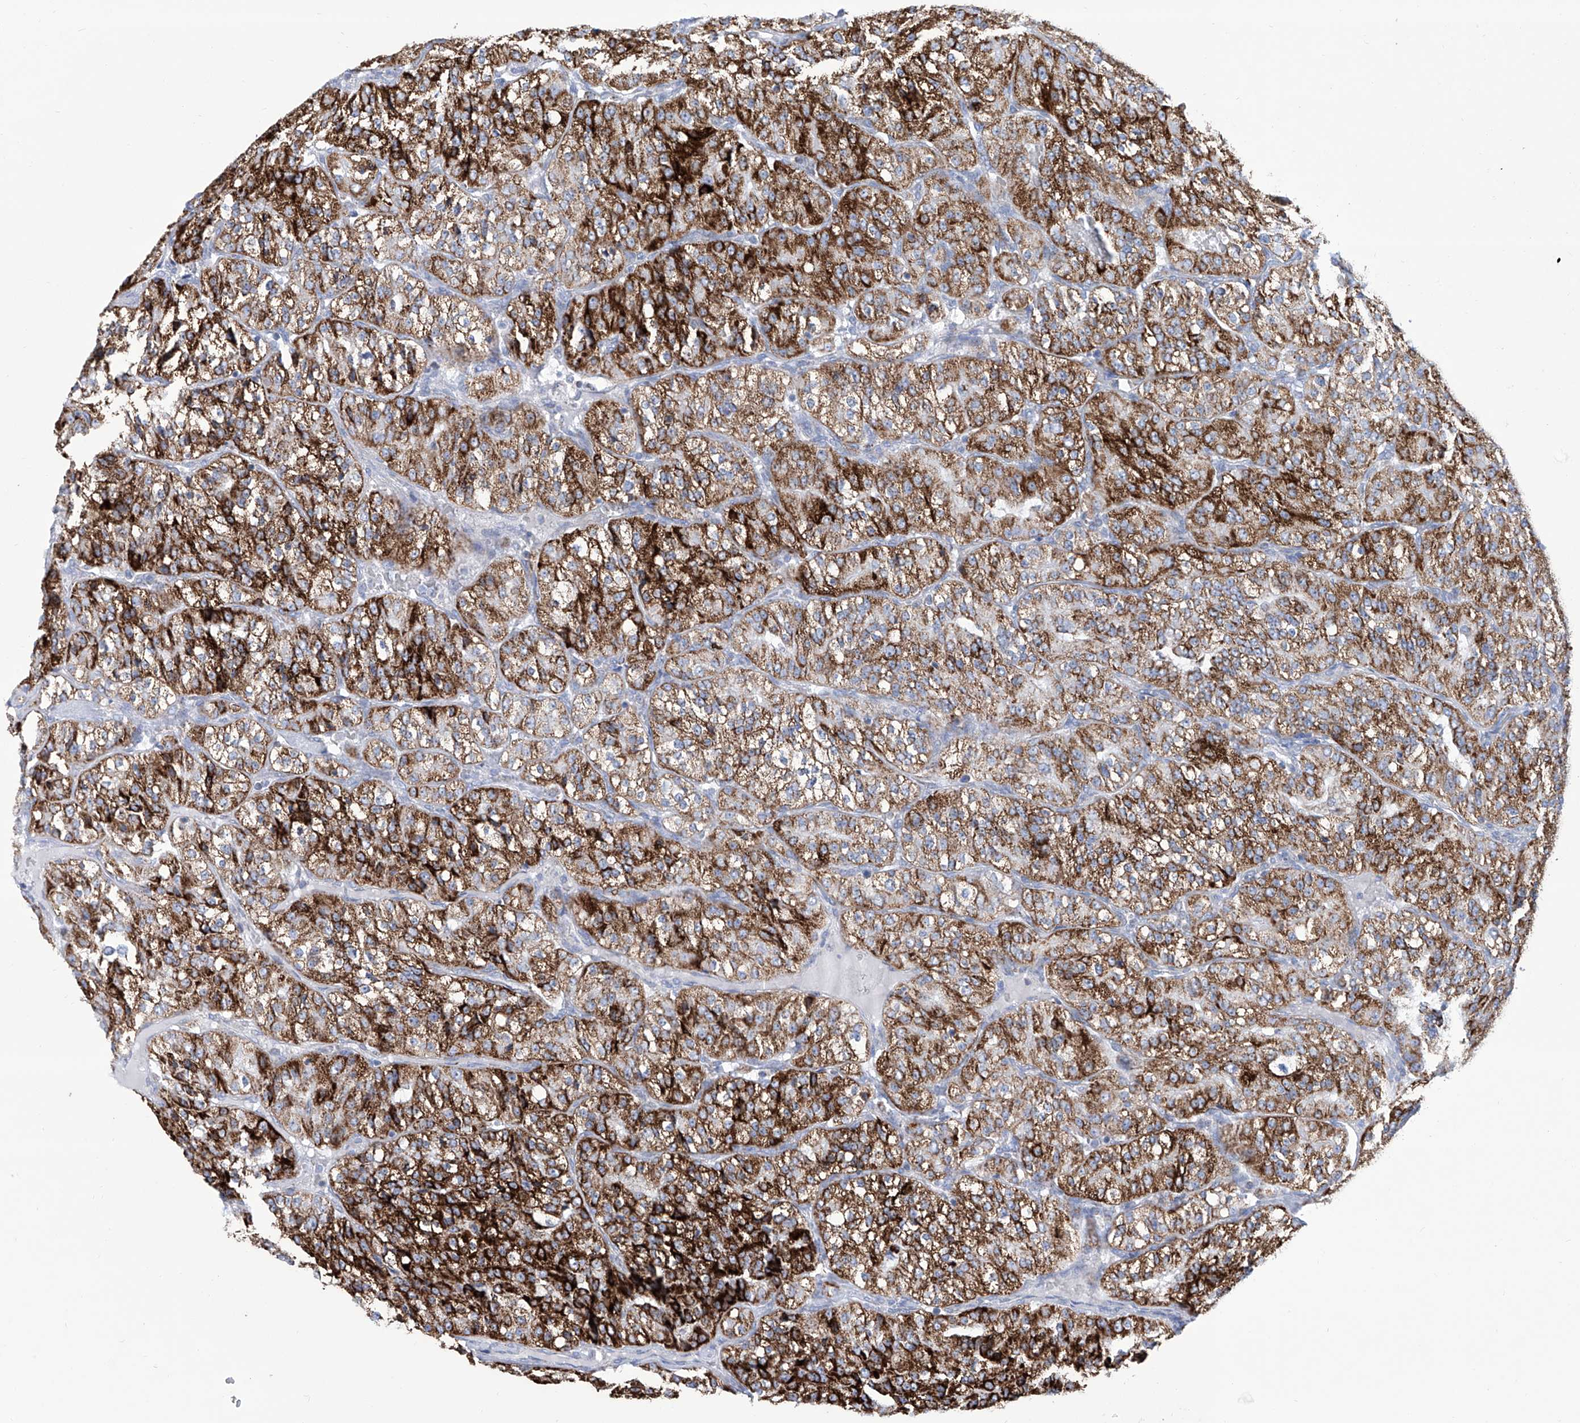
{"staining": {"intensity": "strong", "quantity": ">75%", "location": "cytoplasmic/membranous"}, "tissue": "renal cancer", "cell_type": "Tumor cells", "image_type": "cancer", "snomed": [{"axis": "morphology", "description": "Adenocarcinoma, NOS"}, {"axis": "topography", "description": "Kidney"}], "caption": "Immunohistochemical staining of renal adenocarcinoma exhibits high levels of strong cytoplasmic/membranous protein expression in about >75% of tumor cells.", "gene": "ALDH6A1", "patient": {"sex": "female", "age": 63}}